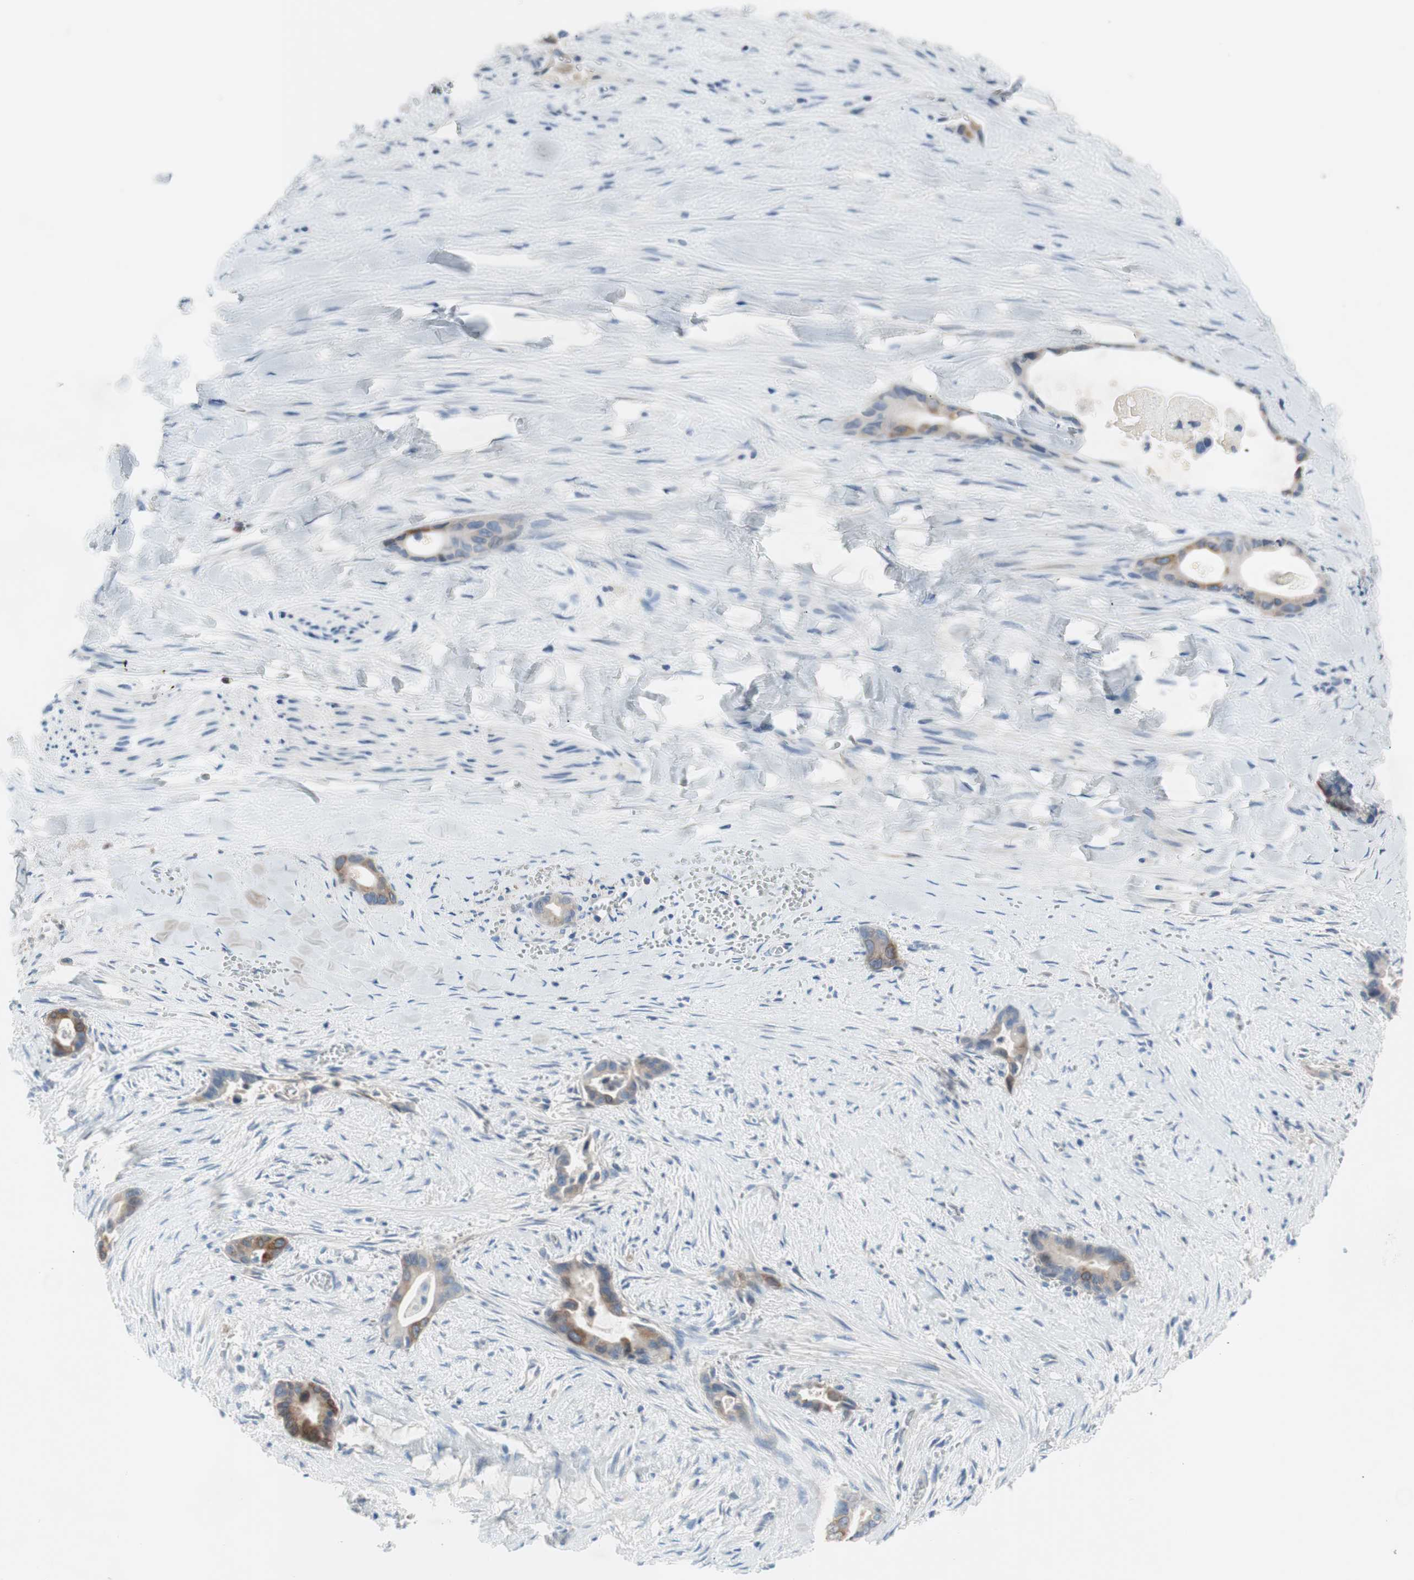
{"staining": {"intensity": "moderate", "quantity": ">75%", "location": "cytoplasmic/membranous"}, "tissue": "liver cancer", "cell_type": "Tumor cells", "image_type": "cancer", "snomed": [{"axis": "morphology", "description": "Cholangiocarcinoma"}, {"axis": "topography", "description": "Liver"}], "caption": "This is an image of immunohistochemistry (IHC) staining of liver cholangiocarcinoma, which shows moderate positivity in the cytoplasmic/membranous of tumor cells.", "gene": "FDFT1", "patient": {"sex": "female", "age": 55}}